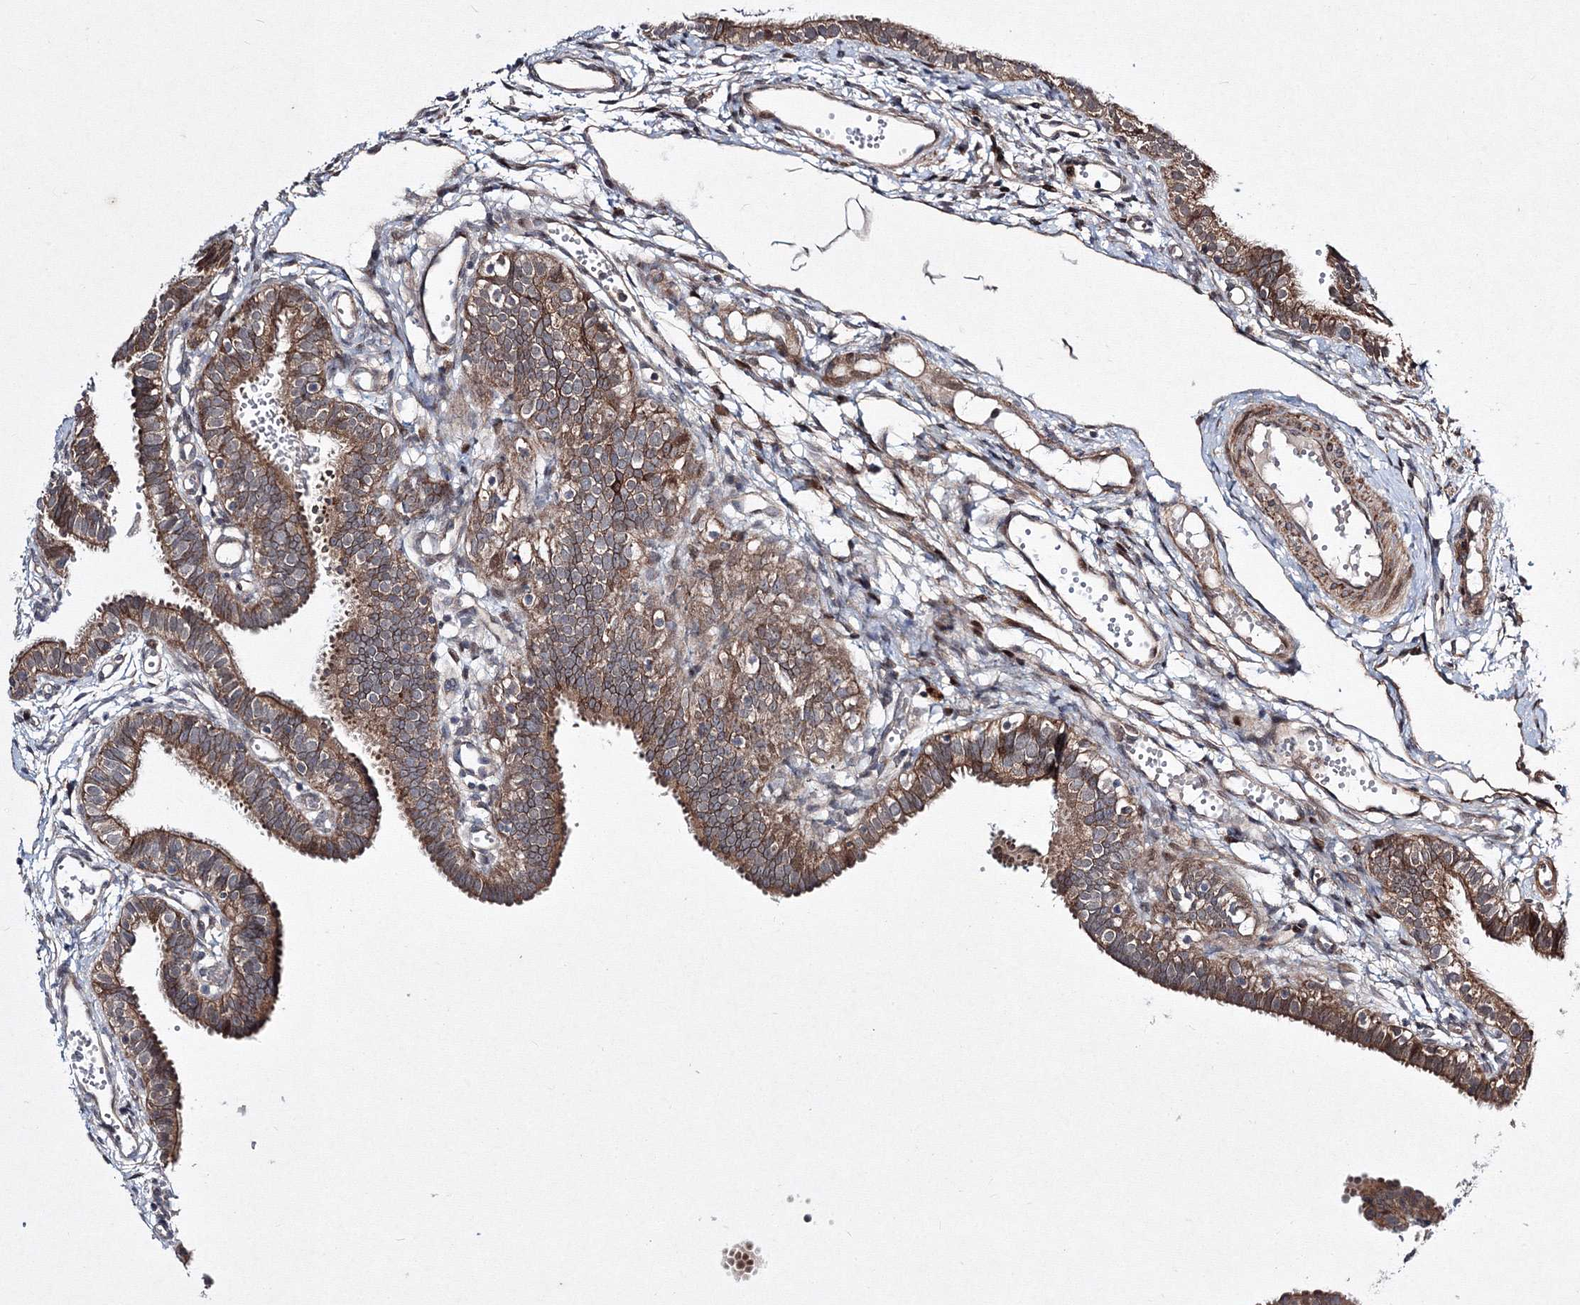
{"staining": {"intensity": "moderate", "quantity": ">75%", "location": "cytoplasmic/membranous"}, "tissue": "fallopian tube", "cell_type": "Glandular cells", "image_type": "normal", "snomed": [{"axis": "morphology", "description": "Normal tissue, NOS"}, {"axis": "topography", "description": "Fallopian tube"}, {"axis": "topography", "description": "Placenta"}], "caption": "This micrograph exhibits normal fallopian tube stained with immunohistochemistry to label a protein in brown. The cytoplasmic/membranous of glandular cells show moderate positivity for the protein. Nuclei are counter-stained blue.", "gene": "RANBP3L", "patient": {"sex": "female", "age": 34}}